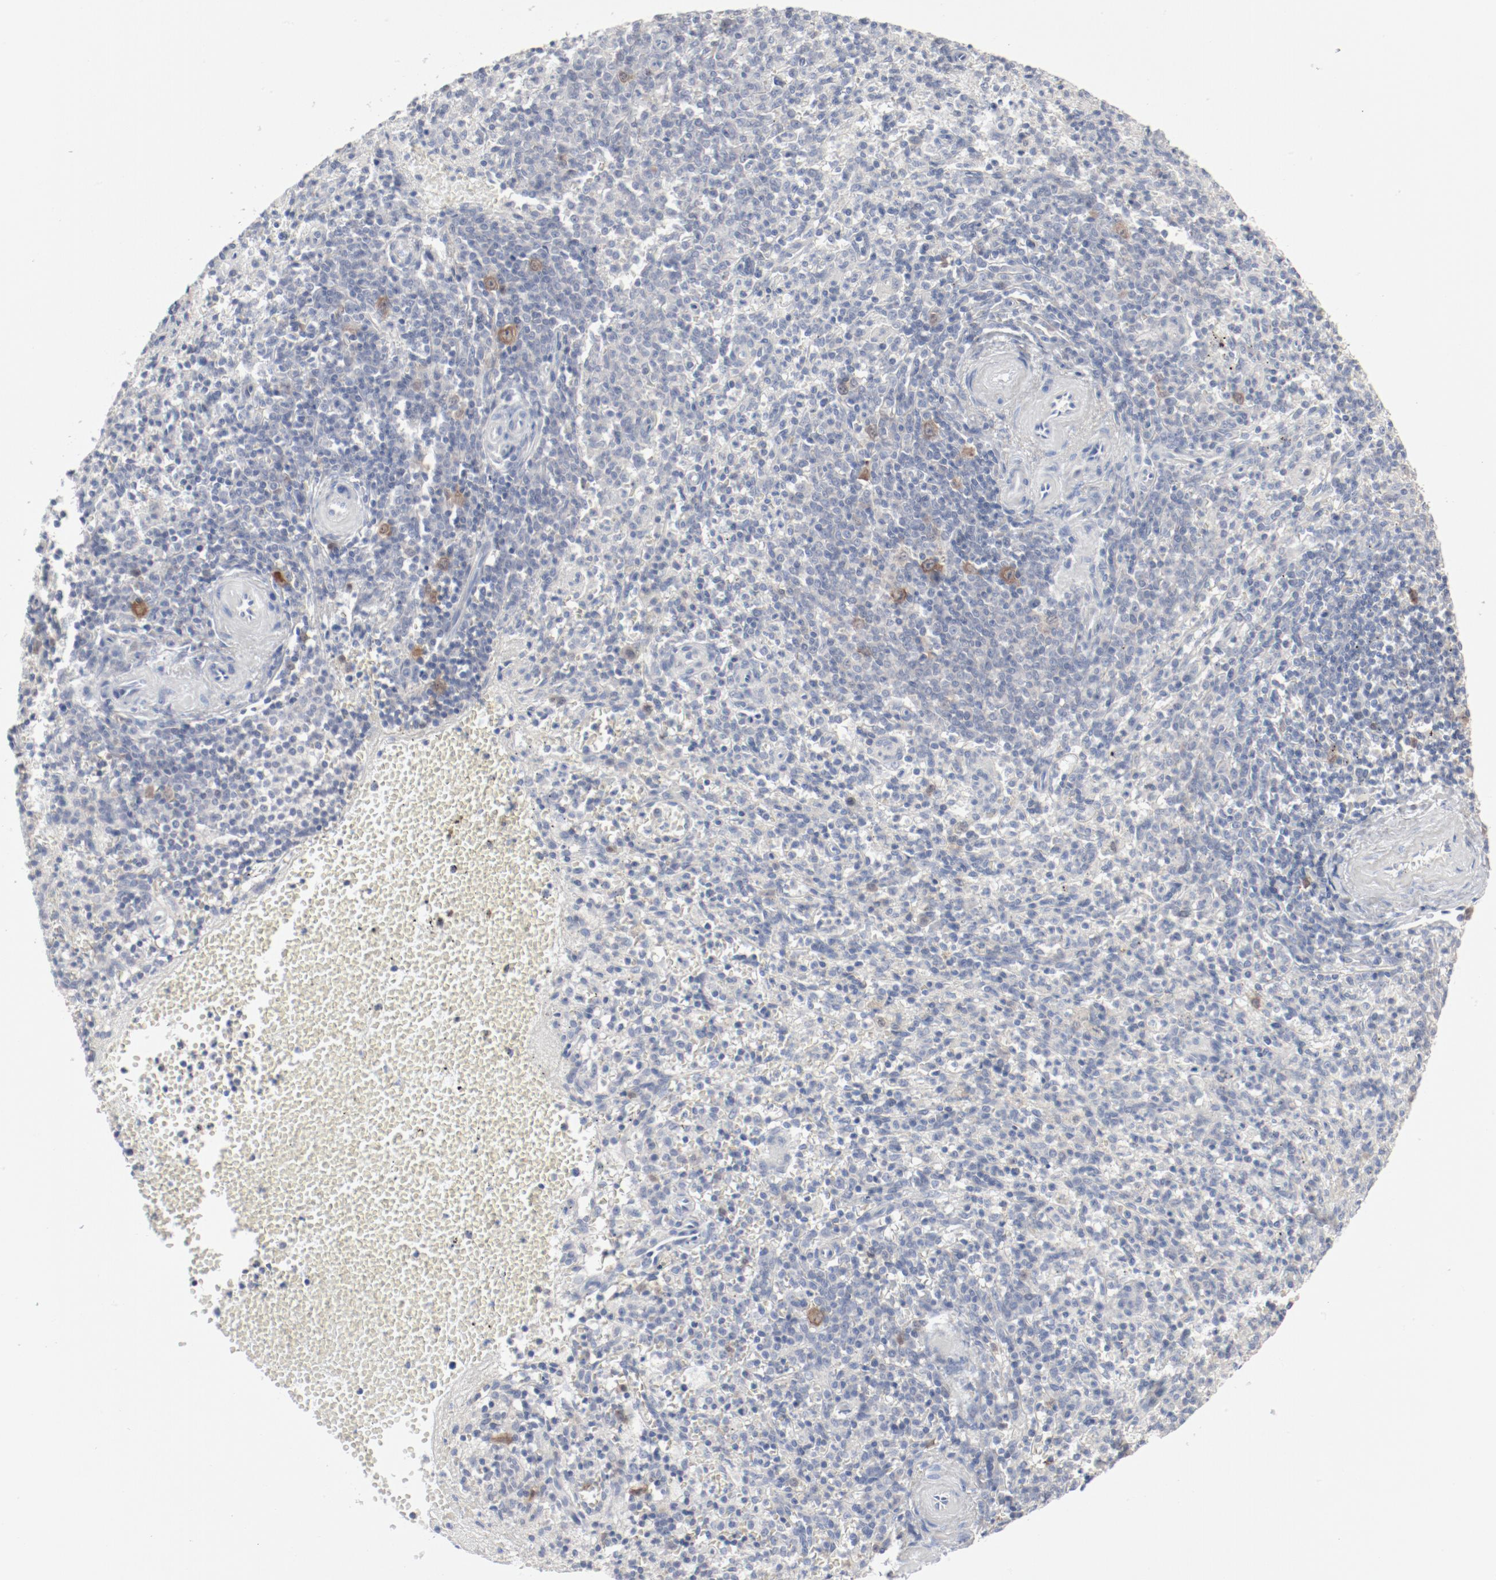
{"staining": {"intensity": "moderate", "quantity": "<25%", "location": "nuclear"}, "tissue": "spleen", "cell_type": "Cells in red pulp", "image_type": "normal", "snomed": [{"axis": "morphology", "description": "Normal tissue, NOS"}, {"axis": "topography", "description": "Spleen"}], "caption": "Normal spleen demonstrates moderate nuclear expression in approximately <25% of cells in red pulp, visualized by immunohistochemistry.", "gene": "CDK1", "patient": {"sex": "male", "age": 72}}